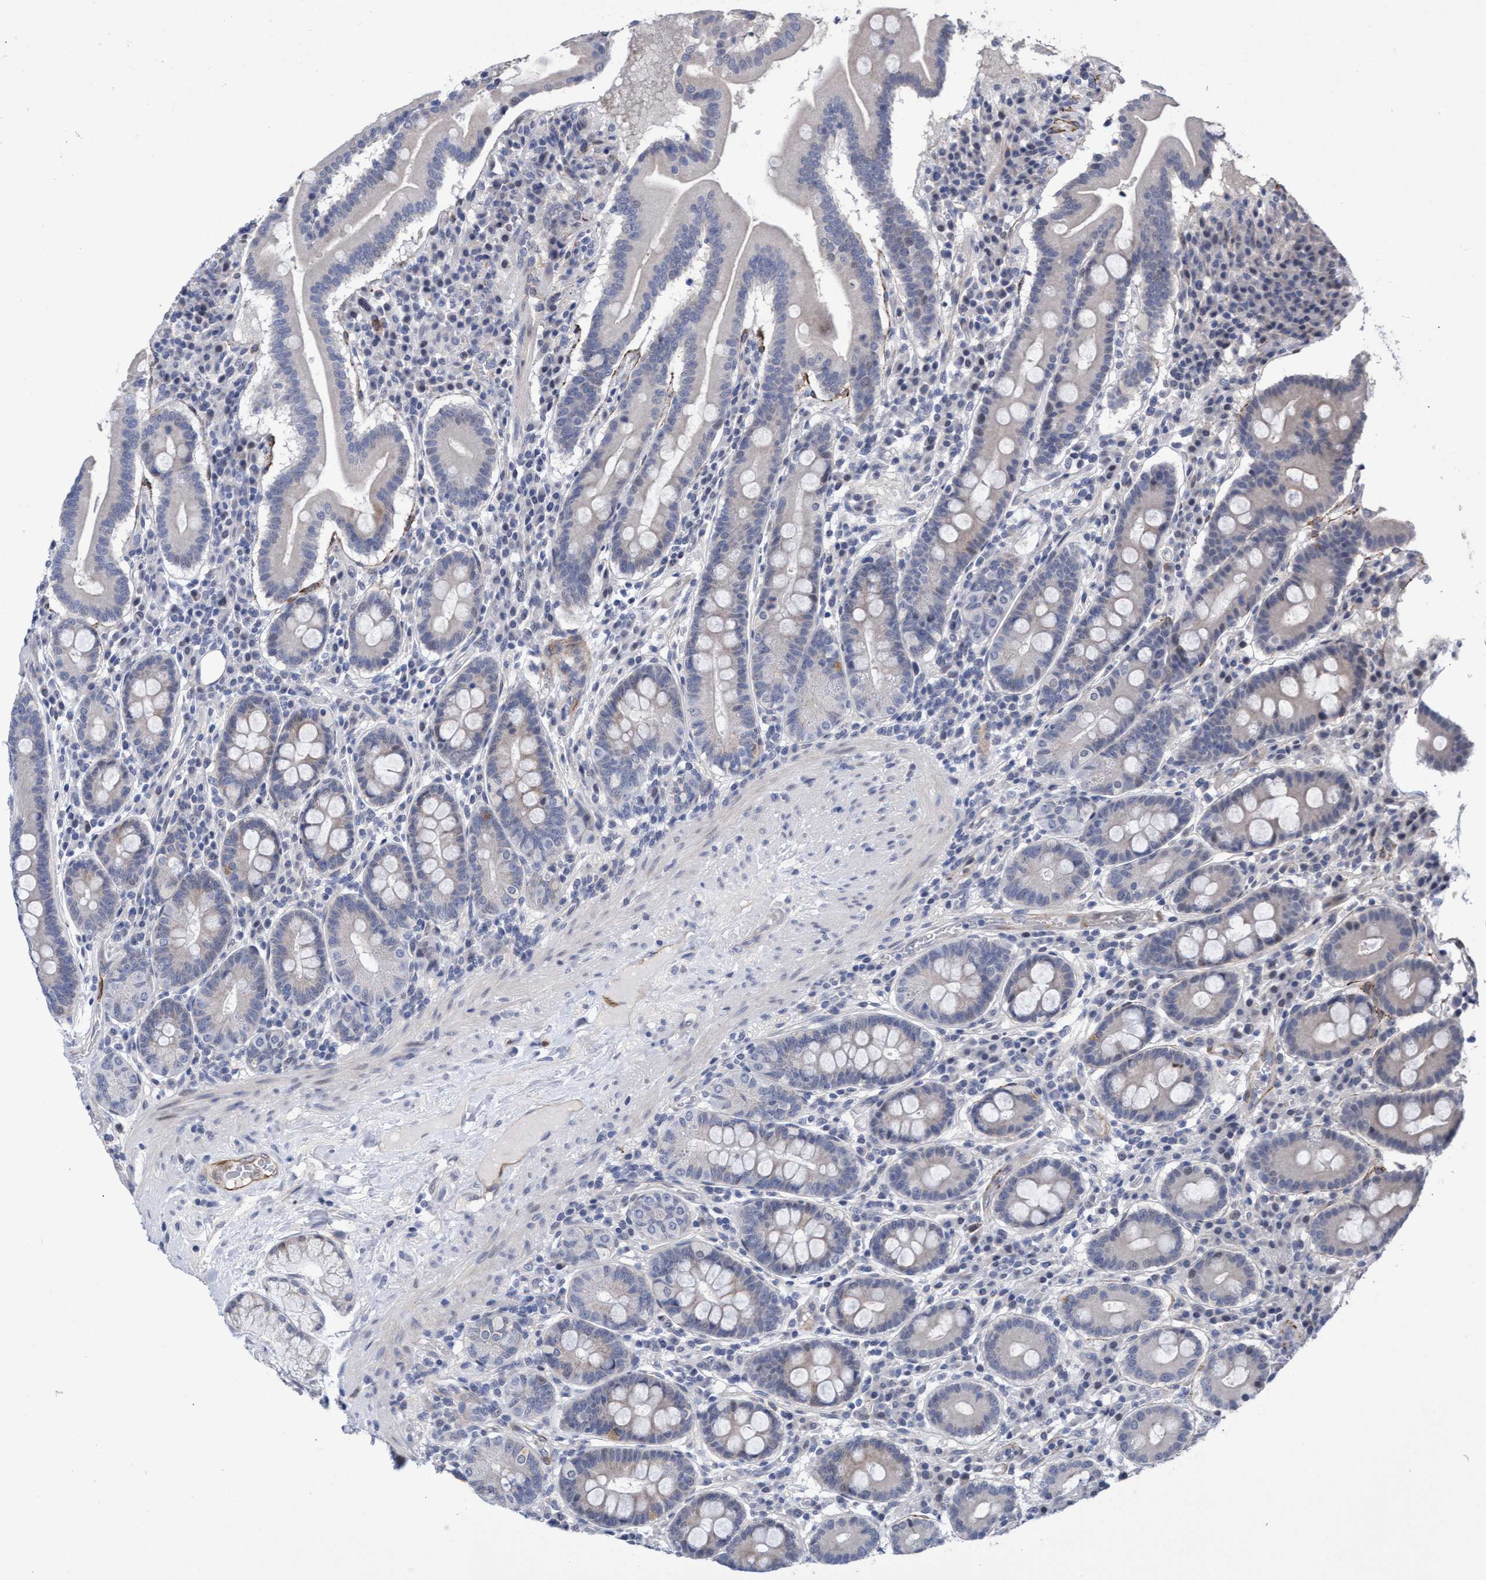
{"staining": {"intensity": "negative", "quantity": "none", "location": "none"}, "tissue": "duodenum", "cell_type": "Glandular cells", "image_type": "normal", "snomed": [{"axis": "morphology", "description": "Normal tissue, NOS"}, {"axis": "topography", "description": "Duodenum"}], "caption": "Unremarkable duodenum was stained to show a protein in brown. There is no significant staining in glandular cells.", "gene": "ZNF750", "patient": {"sex": "male", "age": 50}}